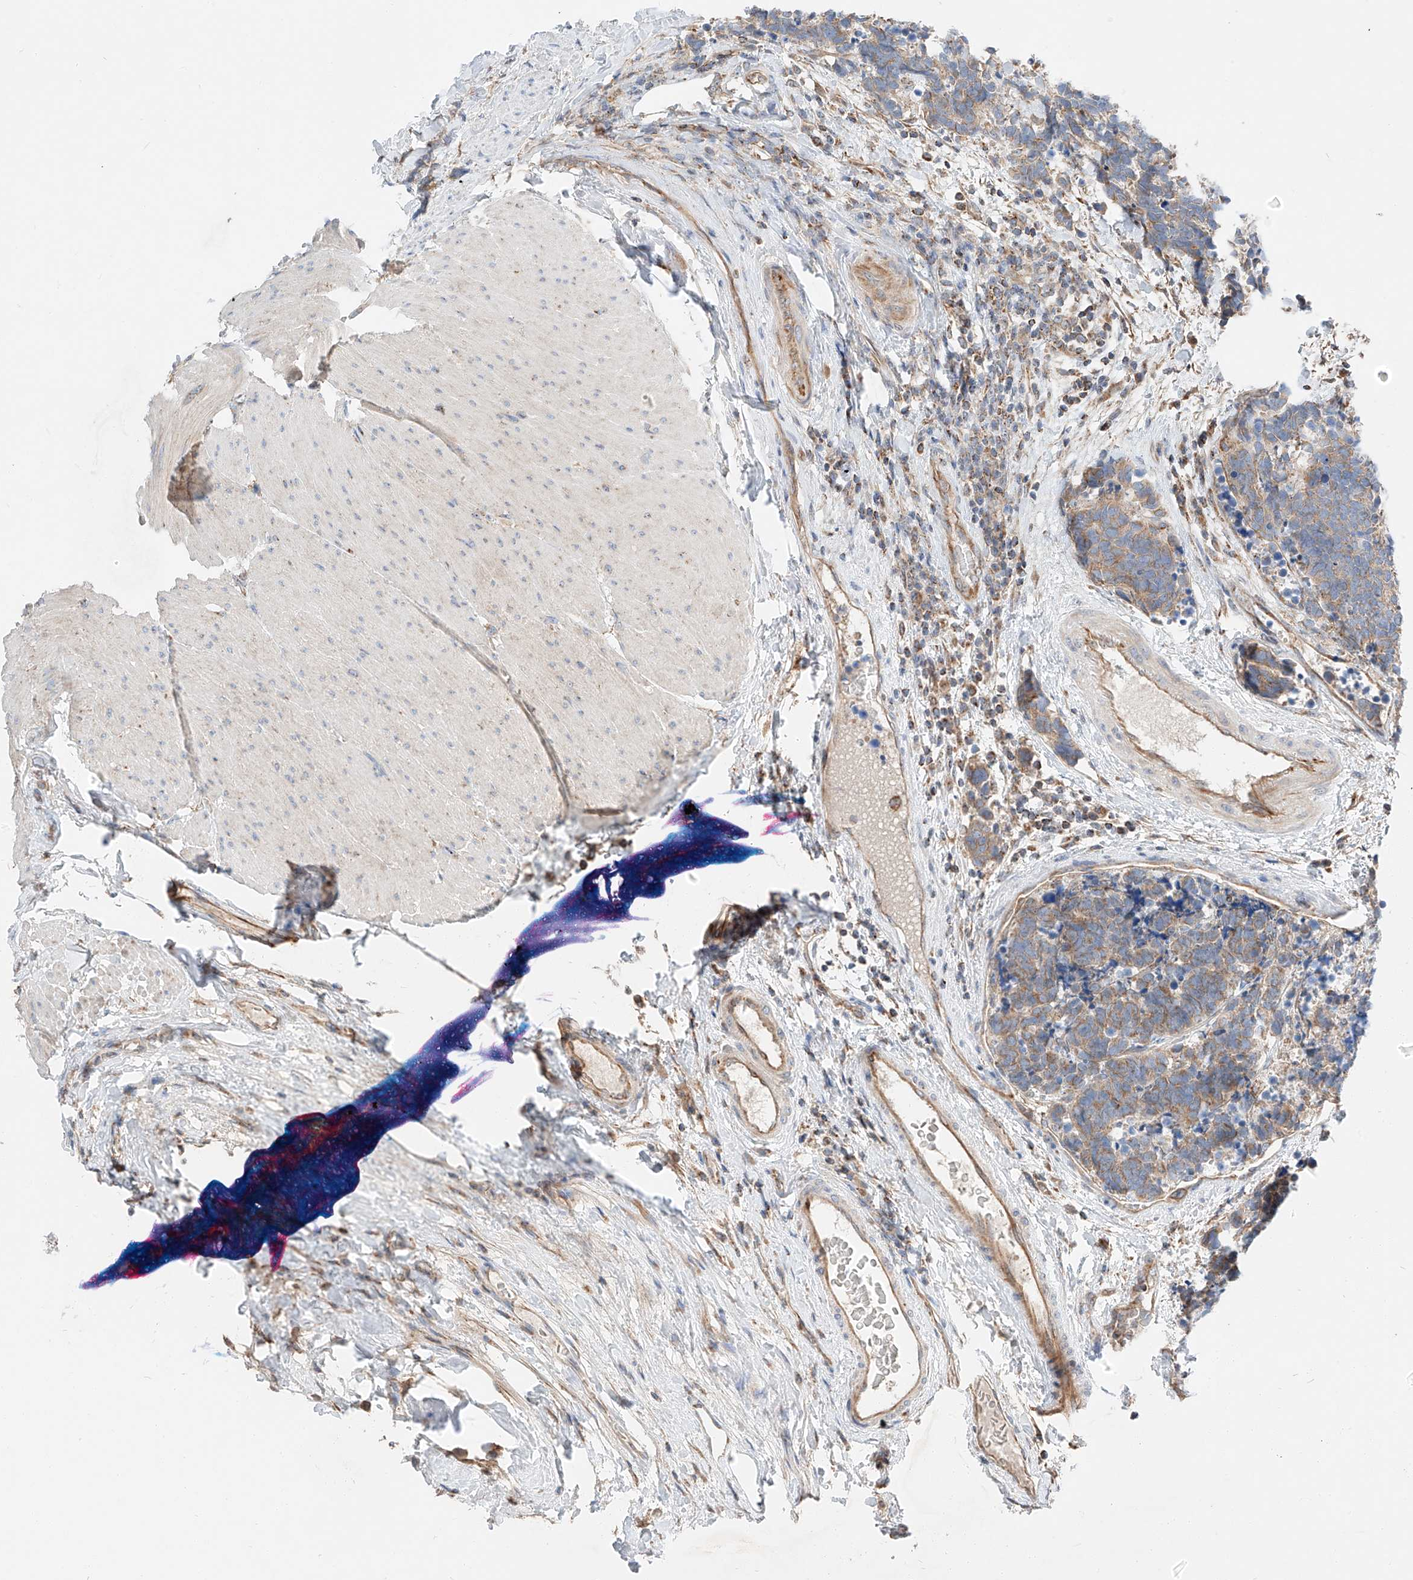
{"staining": {"intensity": "moderate", "quantity": "25%-75%", "location": "cytoplasmic/membranous"}, "tissue": "carcinoid", "cell_type": "Tumor cells", "image_type": "cancer", "snomed": [{"axis": "morphology", "description": "Carcinoma, NOS"}, {"axis": "morphology", "description": "Carcinoid, malignant, NOS"}, {"axis": "topography", "description": "Urinary bladder"}], "caption": "Immunohistochemical staining of carcinoid exhibits medium levels of moderate cytoplasmic/membranous staining in about 25%-75% of tumor cells. (IHC, brightfield microscopy, high magnification).", "gene": "RUSC1", "patient": {"sex": "male", "age": 57}}